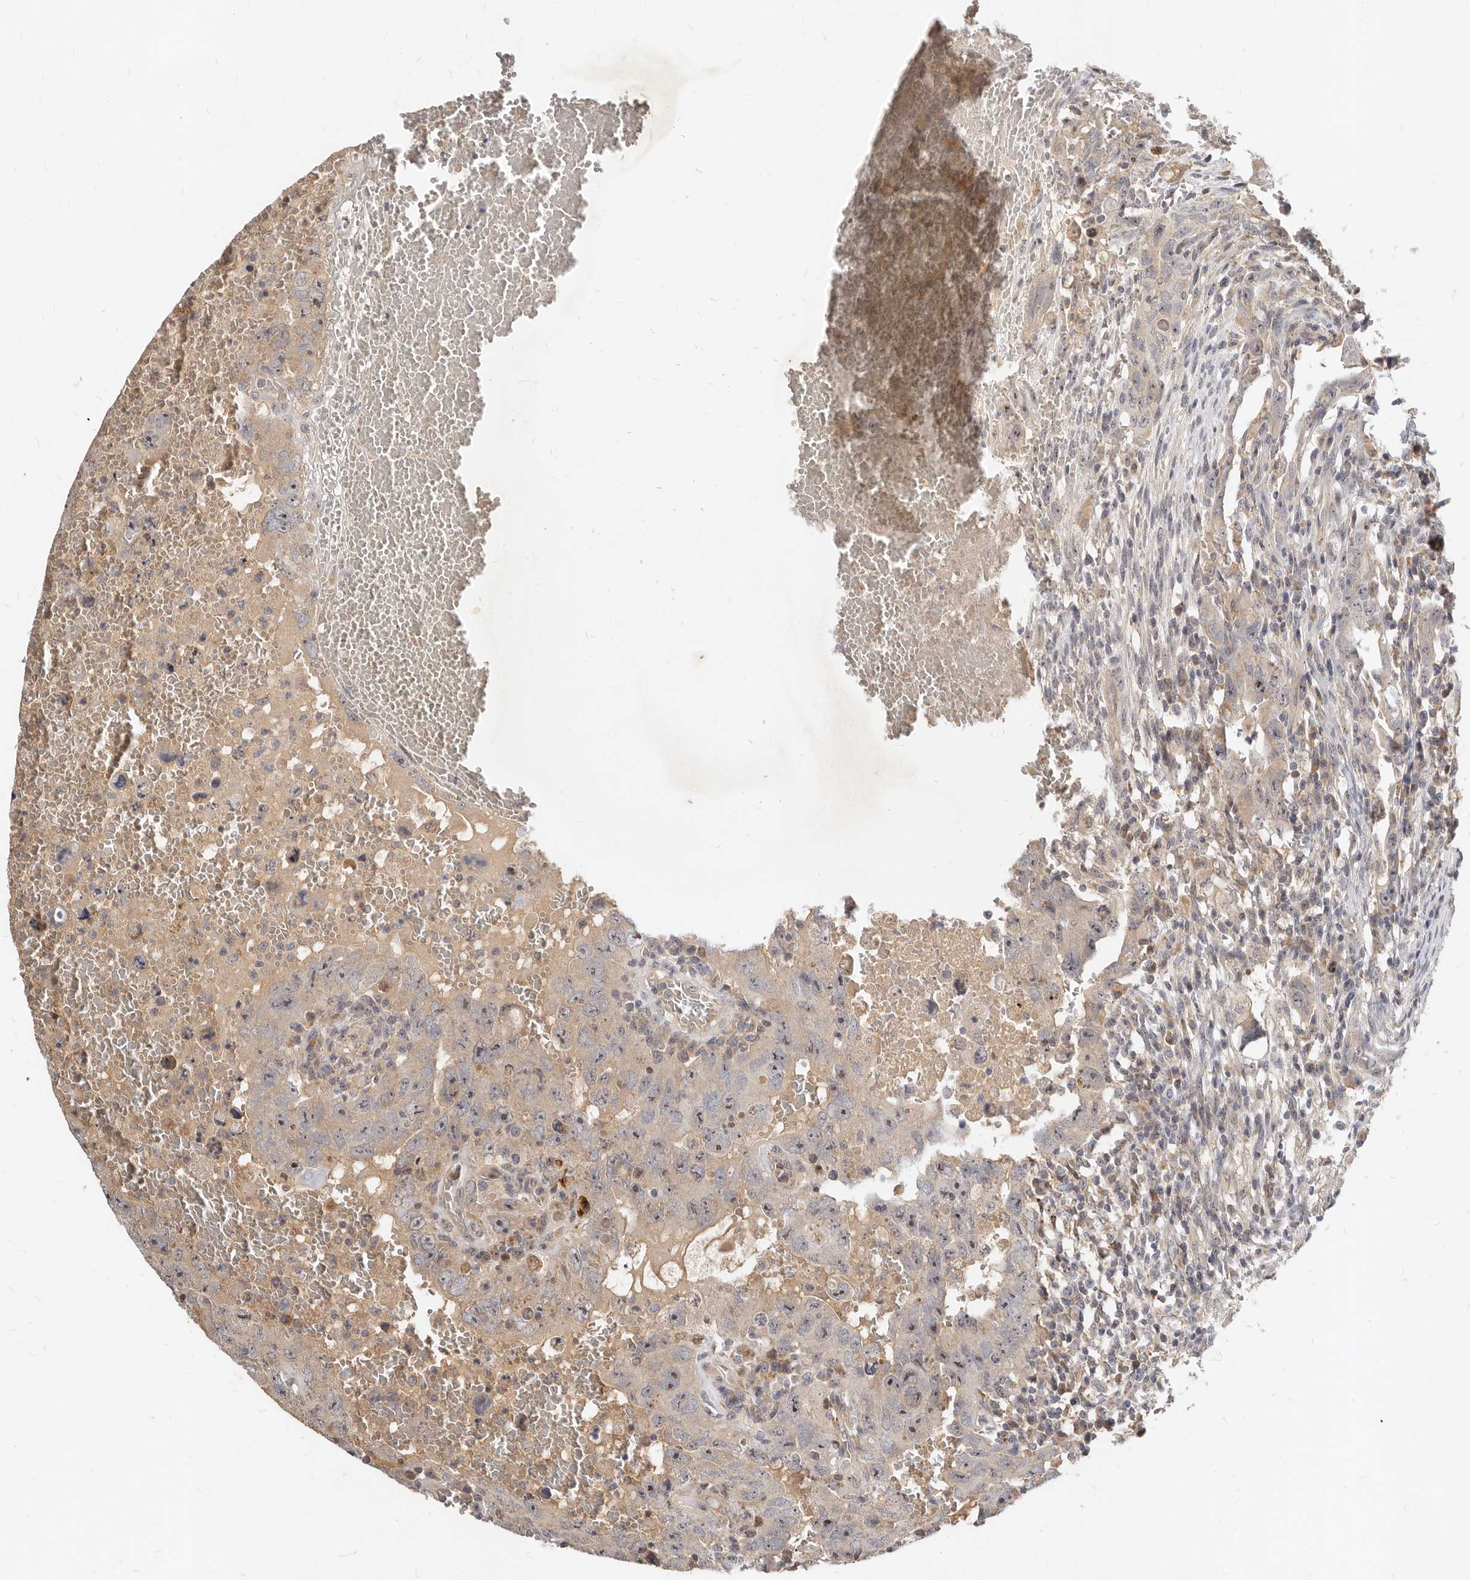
{"staining": {"intensity": "moderate", "quantity": "<25%", "location": "nuclear"}, "tissue": "testis cancer", "cell_type": "Tumor cells", "image_type": "cancer", "snomed": [{"axis": "morphology", "description": "Carcinoma, Embryonal, NOS"}, {"axis": "topography", "description": "Testis"}], "caption": "Testis embryonal carcinoma was stained to show a protein in brown. There is low levels of moderate nuclear expression in approximately <25% of tumor cells.", "gene": "MICALL2", "patient": {"sex": "male", "age": 26}}